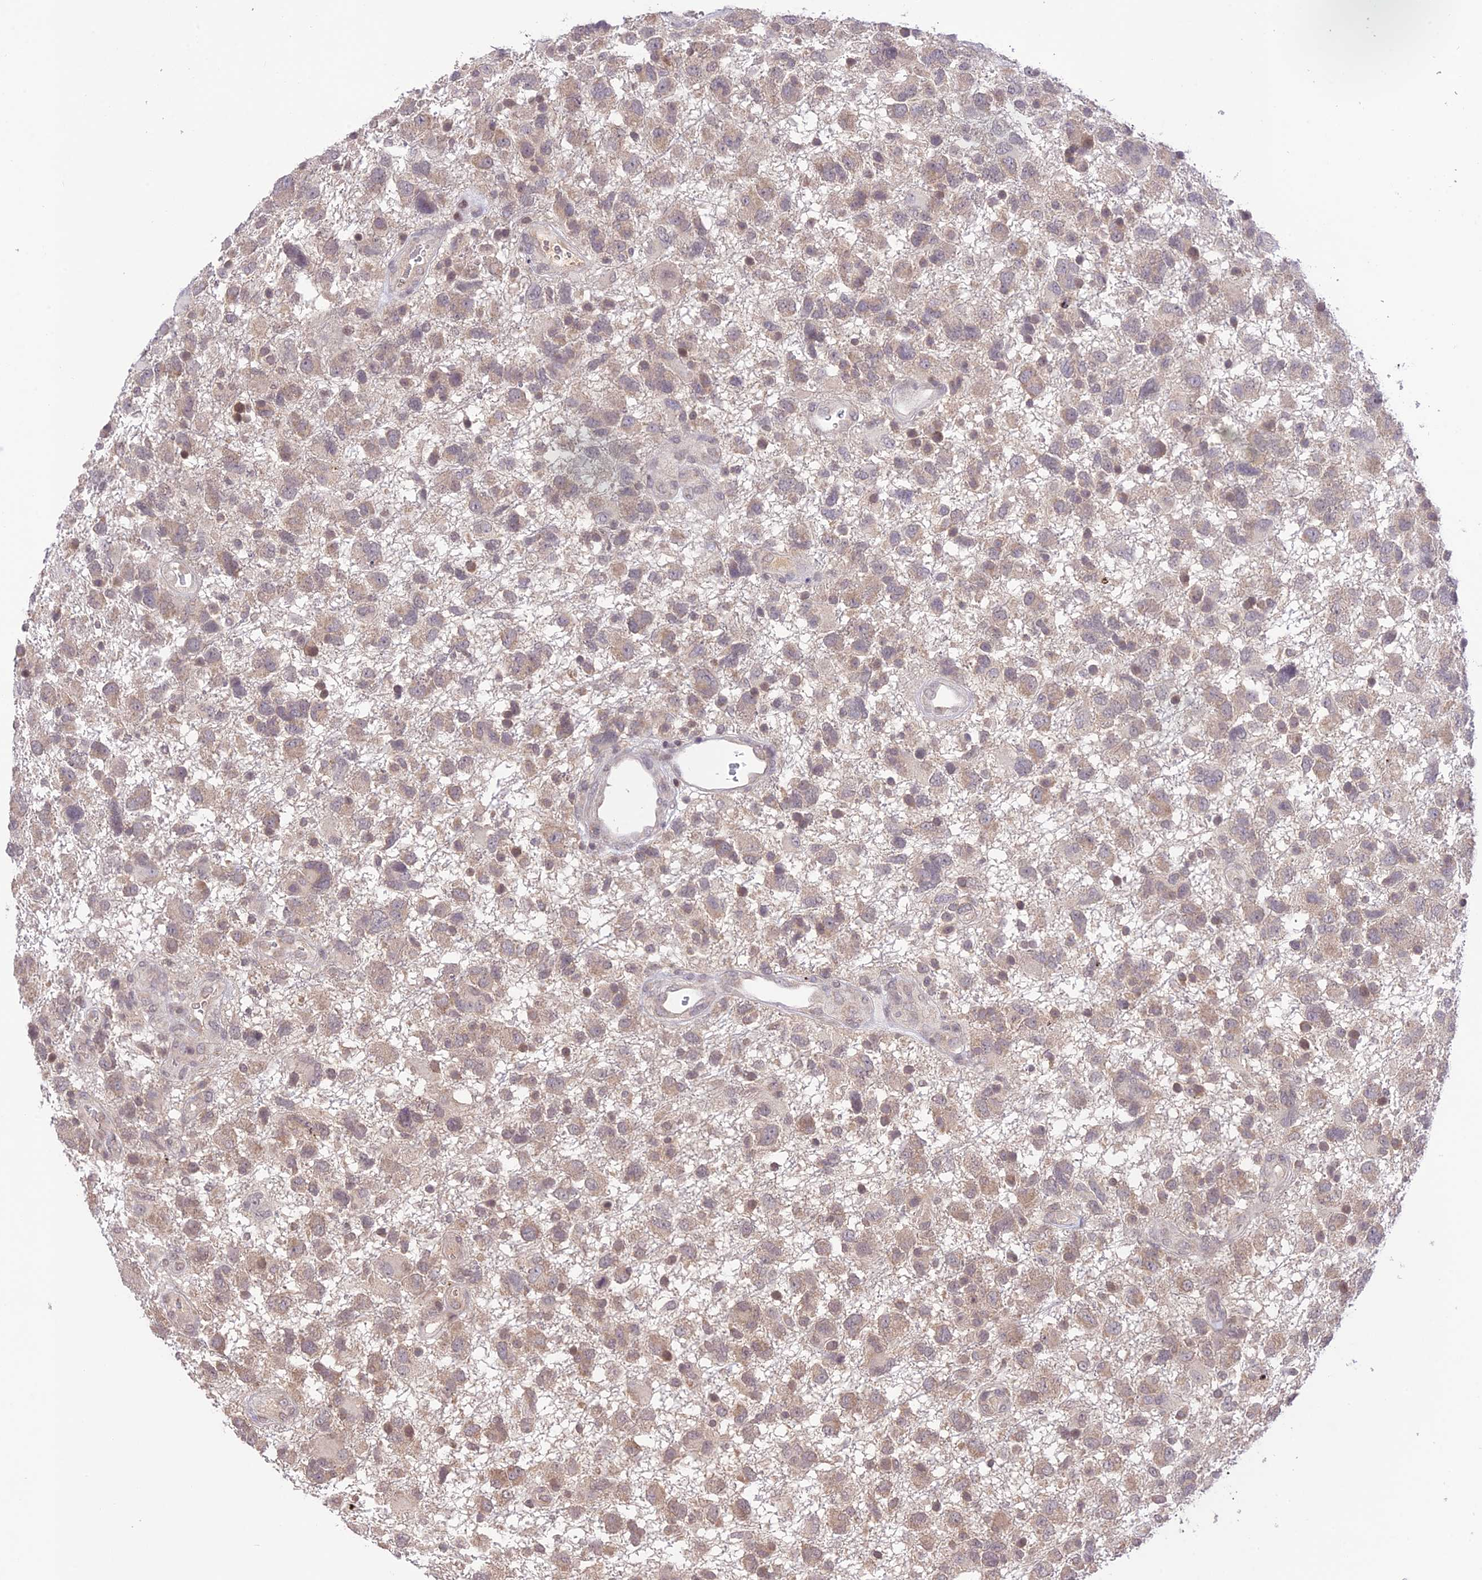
{"staining": {"intensity": "weak", "quantity": "25%-75%", "location": "cytoplasmic/membranous,nuclear"}, "tissue": "glioma", "cell_type": "Tumor cells", "image_type": "cancer", "snomed": [{"axis": "morphology", "description": "Glioma, malignant, High grade"}, {"axis": "topography", "description": "Brain"}], "caption": "Immunohistochemical staining of human malignant high-grade glioma exhibits weak cytoplasmic/membranous and nuclear protein expression in about 25%-75% of tumor cells. The staining is performed using DAB (3,3'-diaminobenzidine) brown chromogen to label protein expression. The nuclei are counter-stained blue using hematoxylin.", "gene": "TEKT1", "patient": {"sex": "male", "age": 61}}